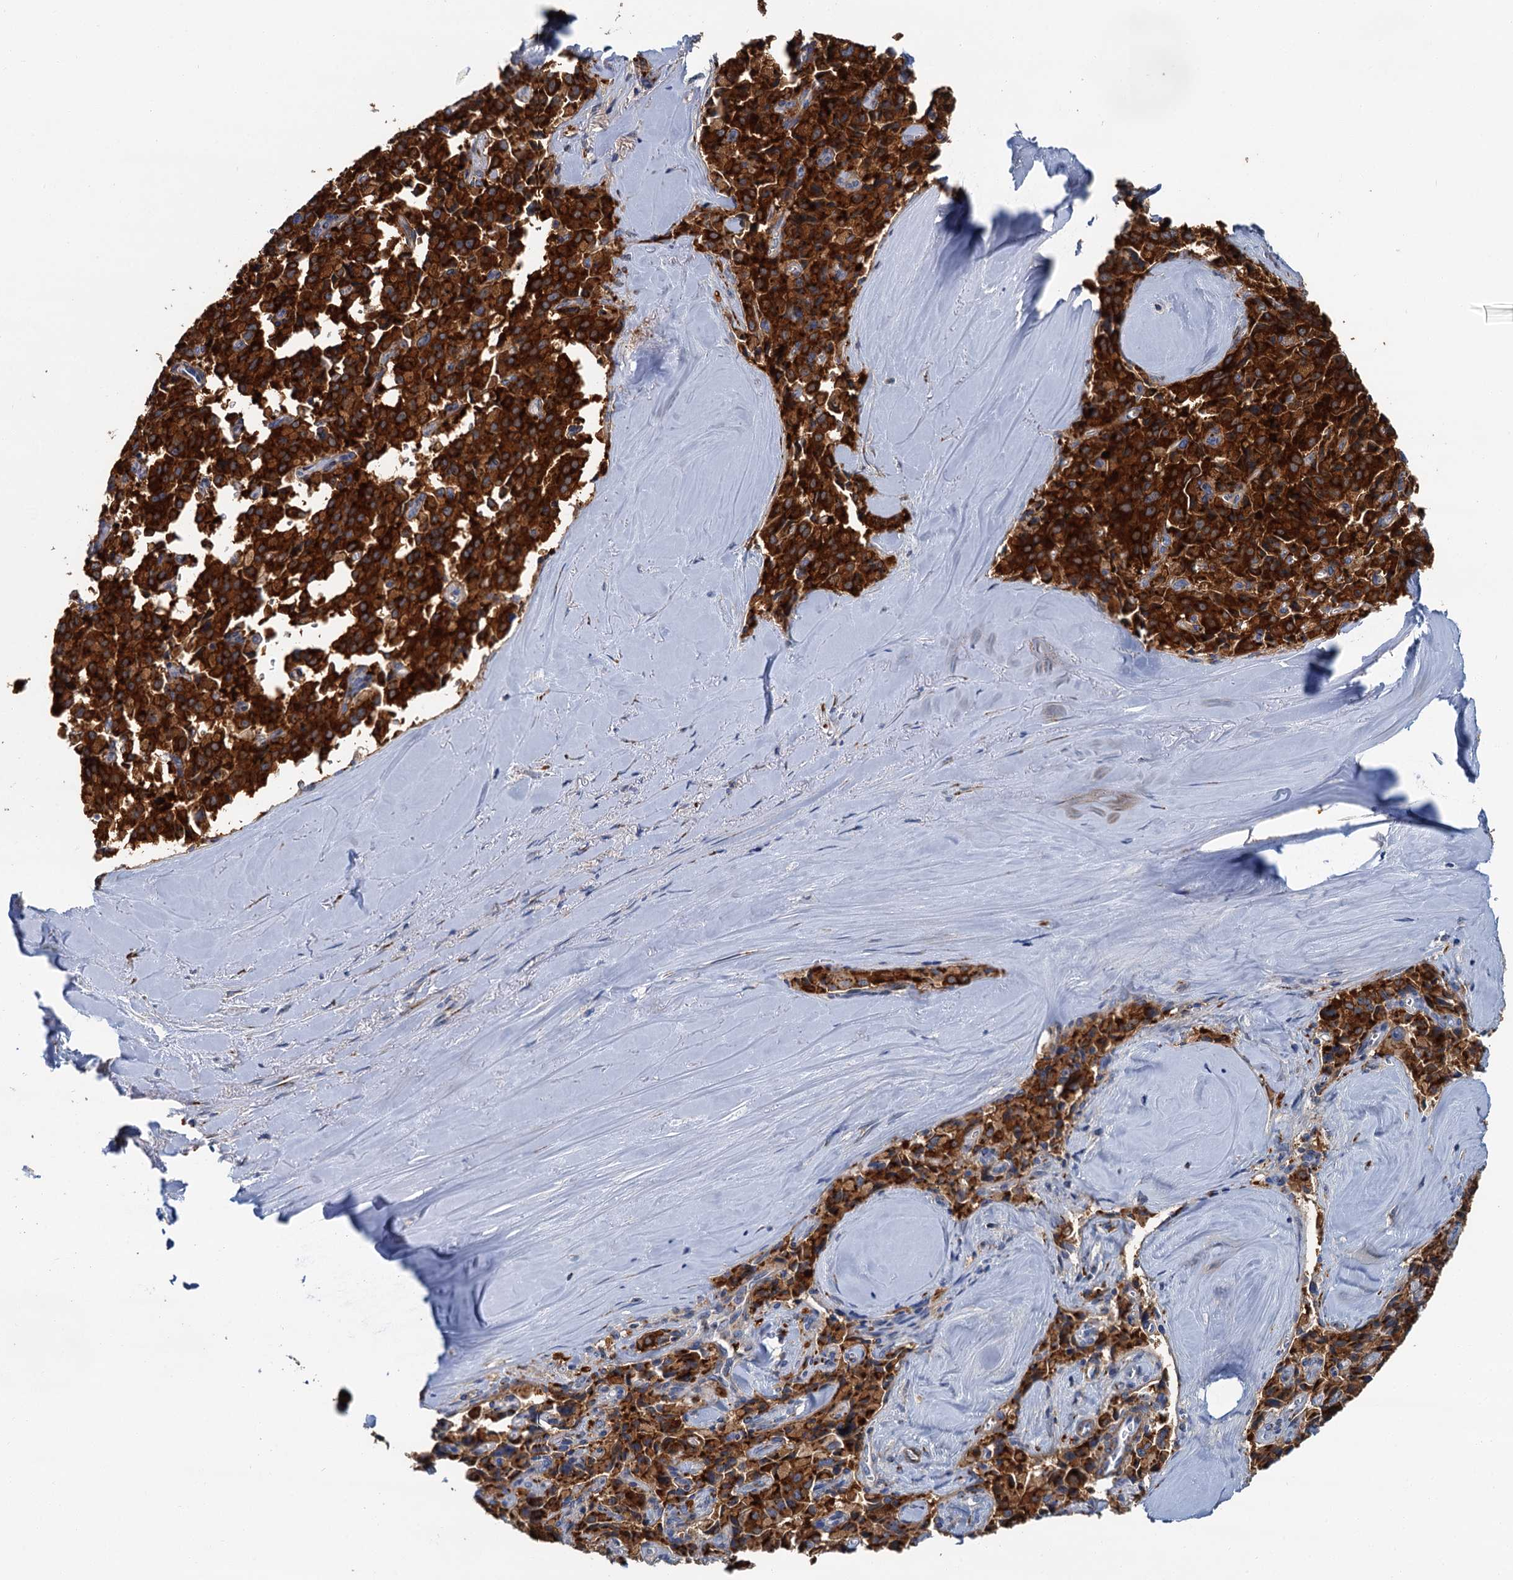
{"staining": {"intensity": "strong", "quantity": ">75%", "location": "cytoplasmic/membranous"}, "tissue": "pancreatic cancer", "cell_type": "Tumor cells", "image_type": "cancer", "snomed": [{"axis": "morphology", "description": "Adenocarcinoma, NOS"}, {"axis": "topography", "description": "Pancreas"}], "caption": "Approximately >75% of tumor cells in pancreatic adenocarcinoma show strong cytoplasmic/membranous protein expression as visualized by brown immunohistochemical staining.", "gene": "BET1L", "patient": {"sex": "male", "age": 65}}